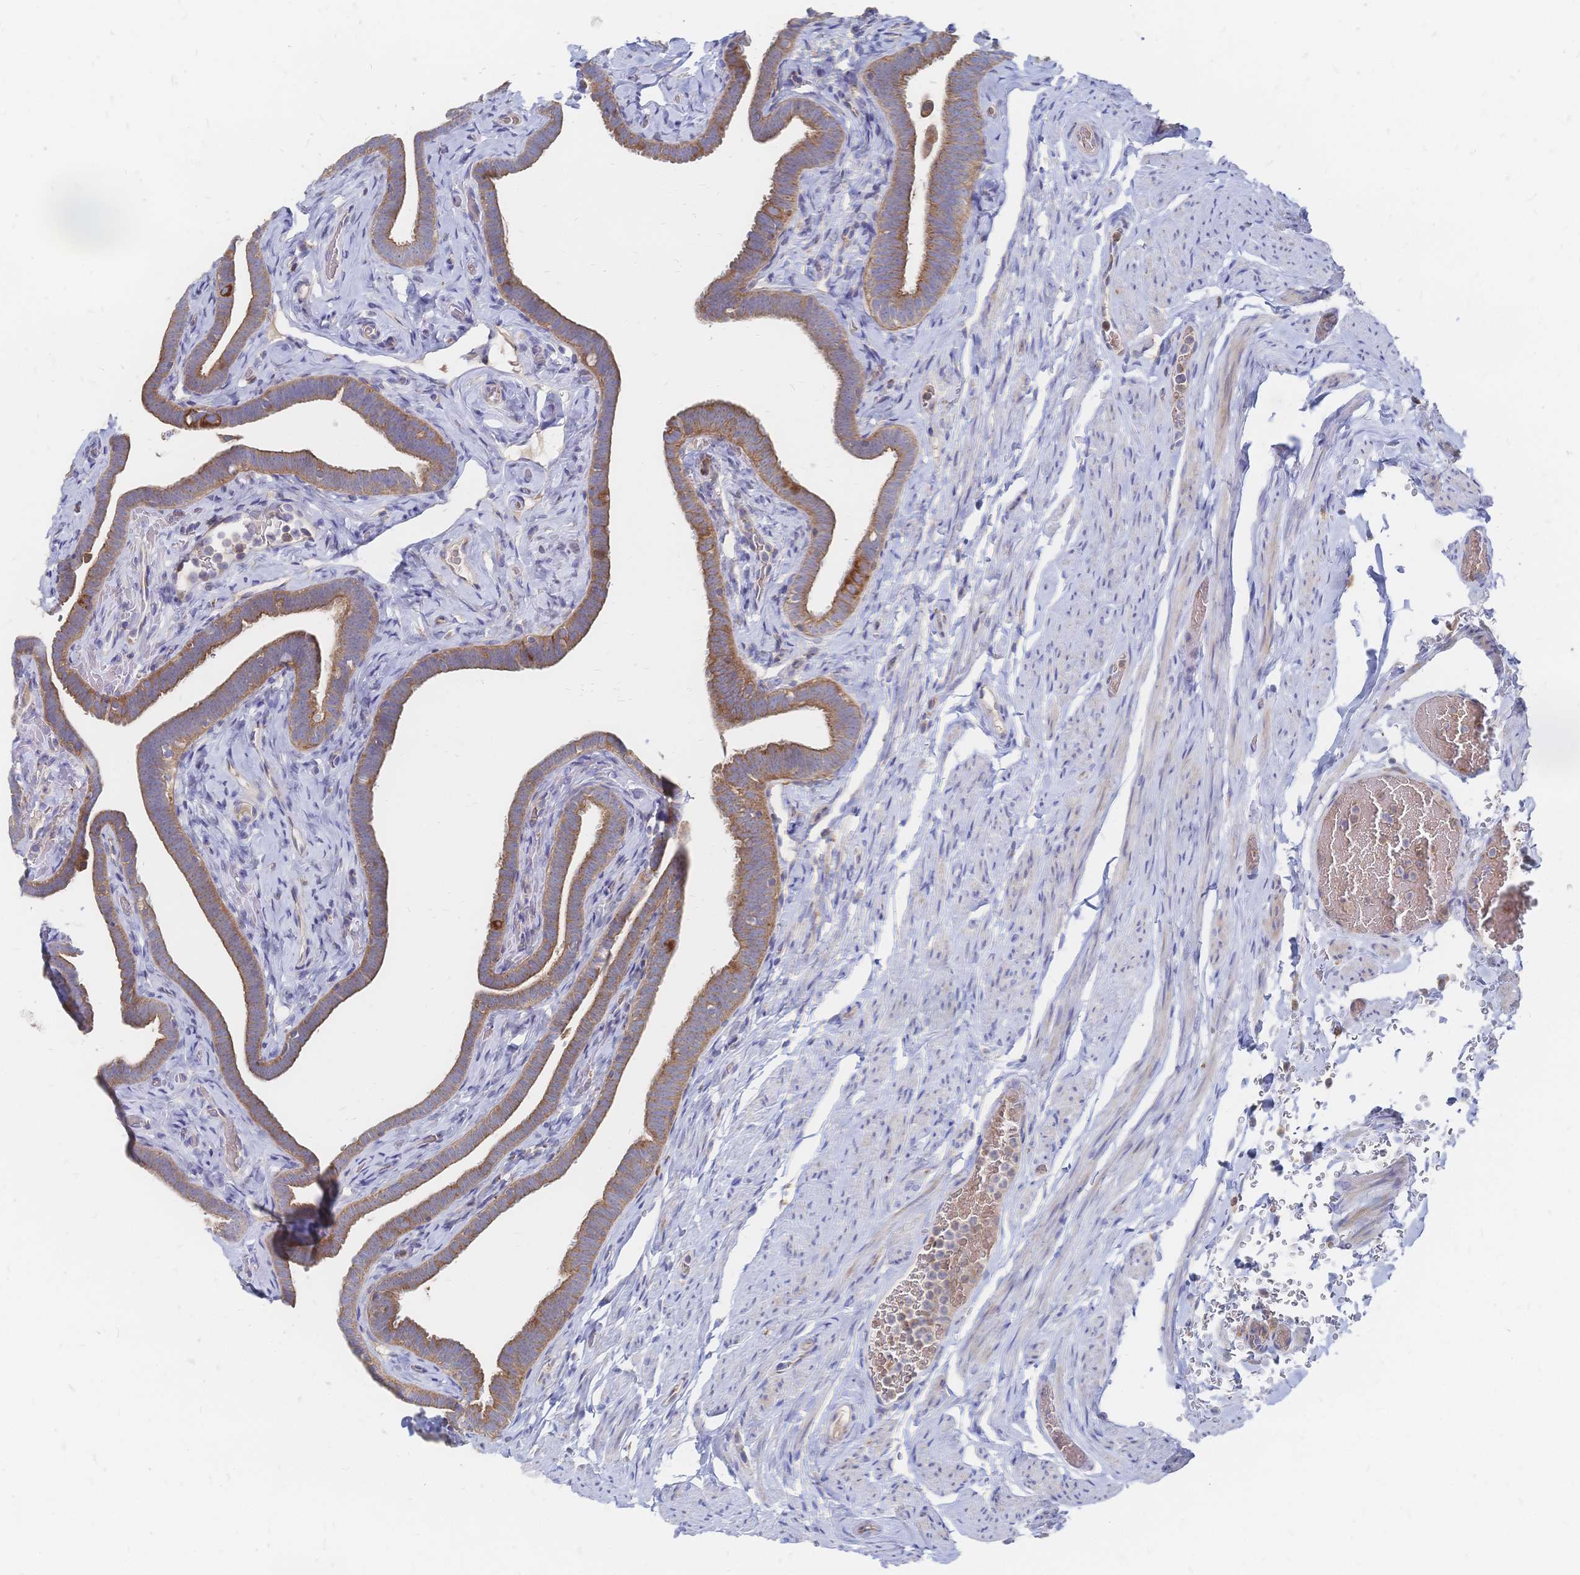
{"staining": {"intensity": "moderate", "quantity": ">75%", "location": "cytoplasmic/membranous"}, "tissue": "fallopian tube", "cell_type": "Glandular cells", "image_type": "normal", "snomed": [{"axis": "morphology", "description": "Normal tissue, NOS"}, {"axis": "topography", "description": "Fallopian tube"}], "caption": "Unremarkable fallopian tube reveals moderate cytoplasmic/membranous staining in approximately >75% of glandular cells, visualized by immunohistochemistry. (Brightfield microscopy of DAB IHC at high magnification).", "gene": "SORBS1", "patient": {"sex": "female", "age": 69}}